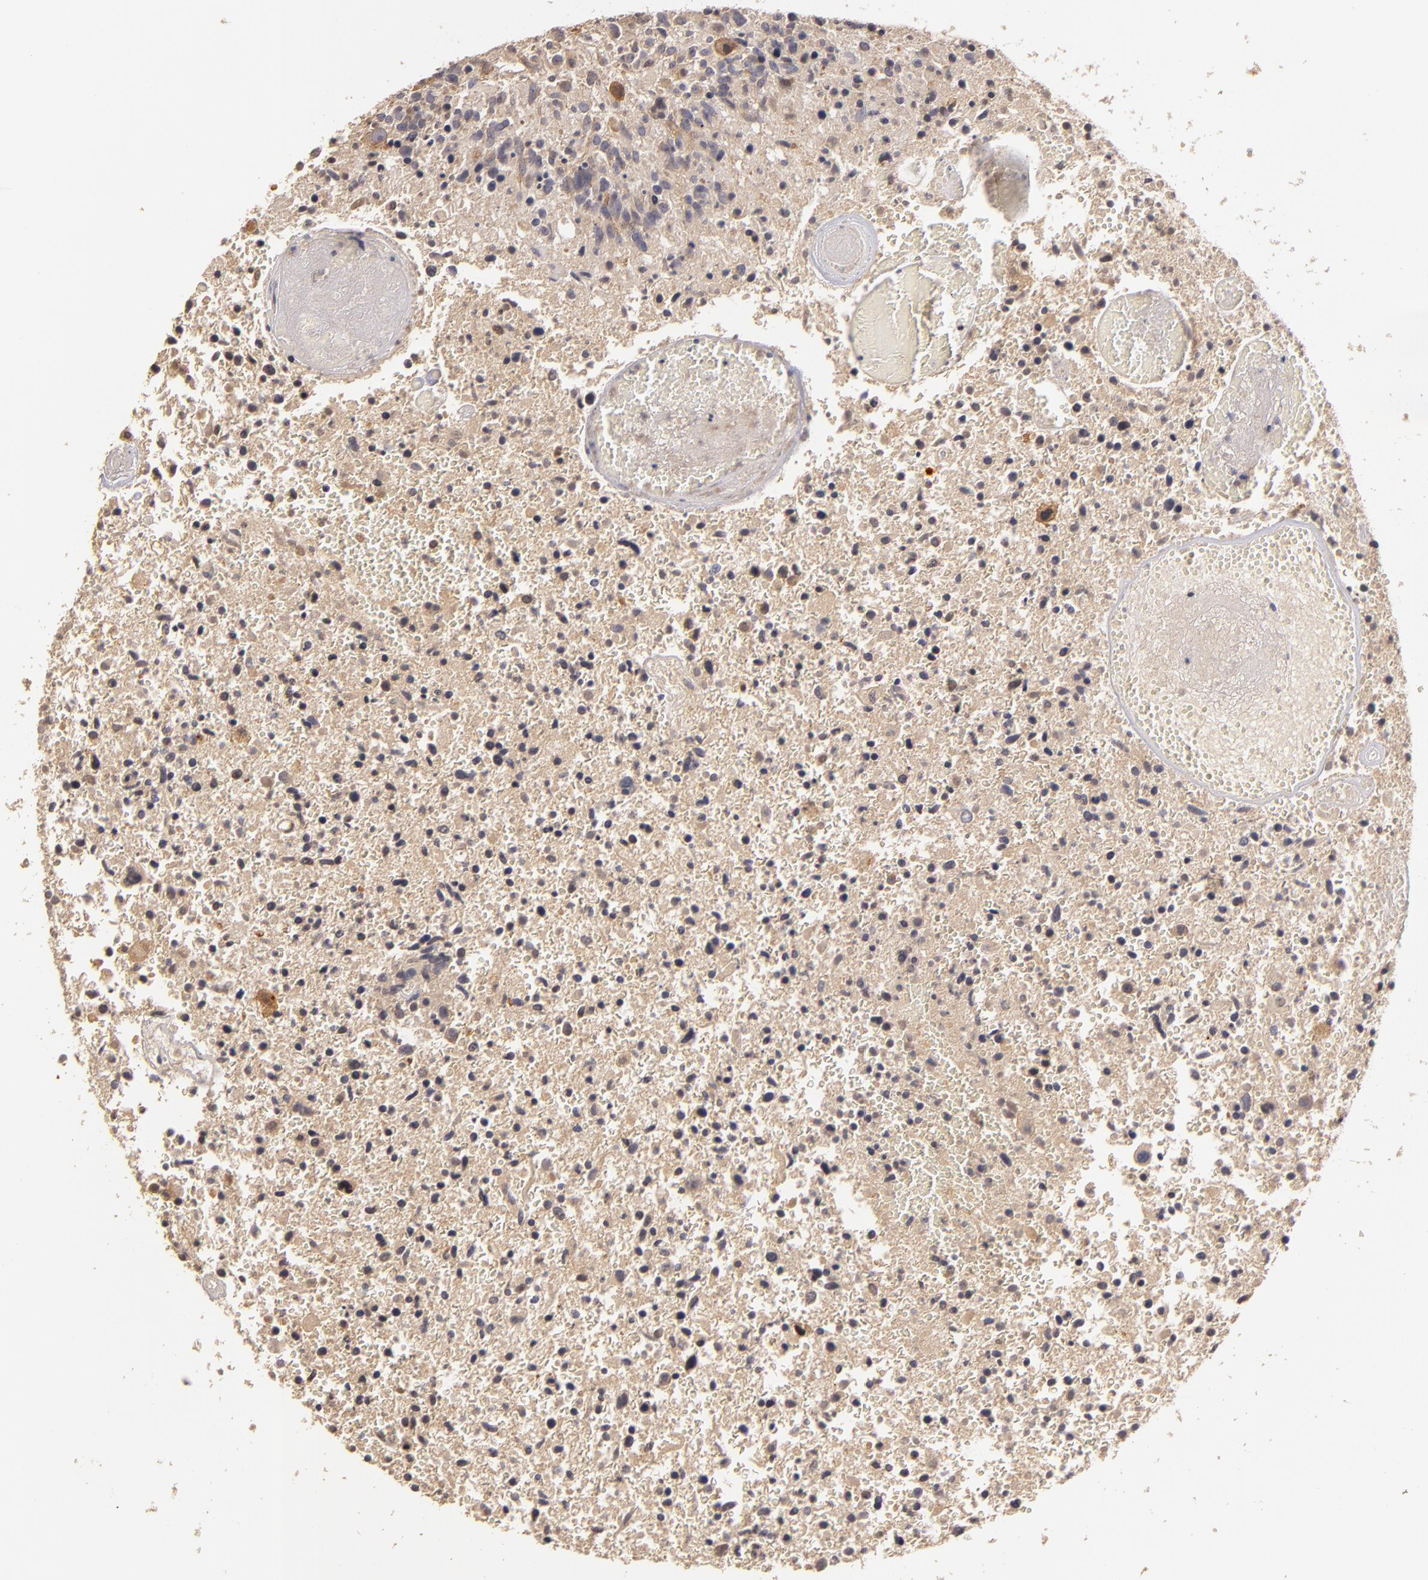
{"staining": {"intensity": "moderate", "quantity": "25%-75%", "location": "cytoplasmic/membranous"}, "tissue": "glioma", "cell_type": "Tumor cells", "image_type": "cancer", "snomed": [{"axis": "morphology", "description": "Glioma, malignant, High grade"}, {"axis": "topography", "description": "Brain"}], "caption": "Approximately 25%-75% of tumor cells in human glioma display moderate cytoplasmic/membranous protein positivity as visualized by brown immunohistochemical staining.", "gene": "UPF3B", "patient": {"sex": "male", "age": 72}}